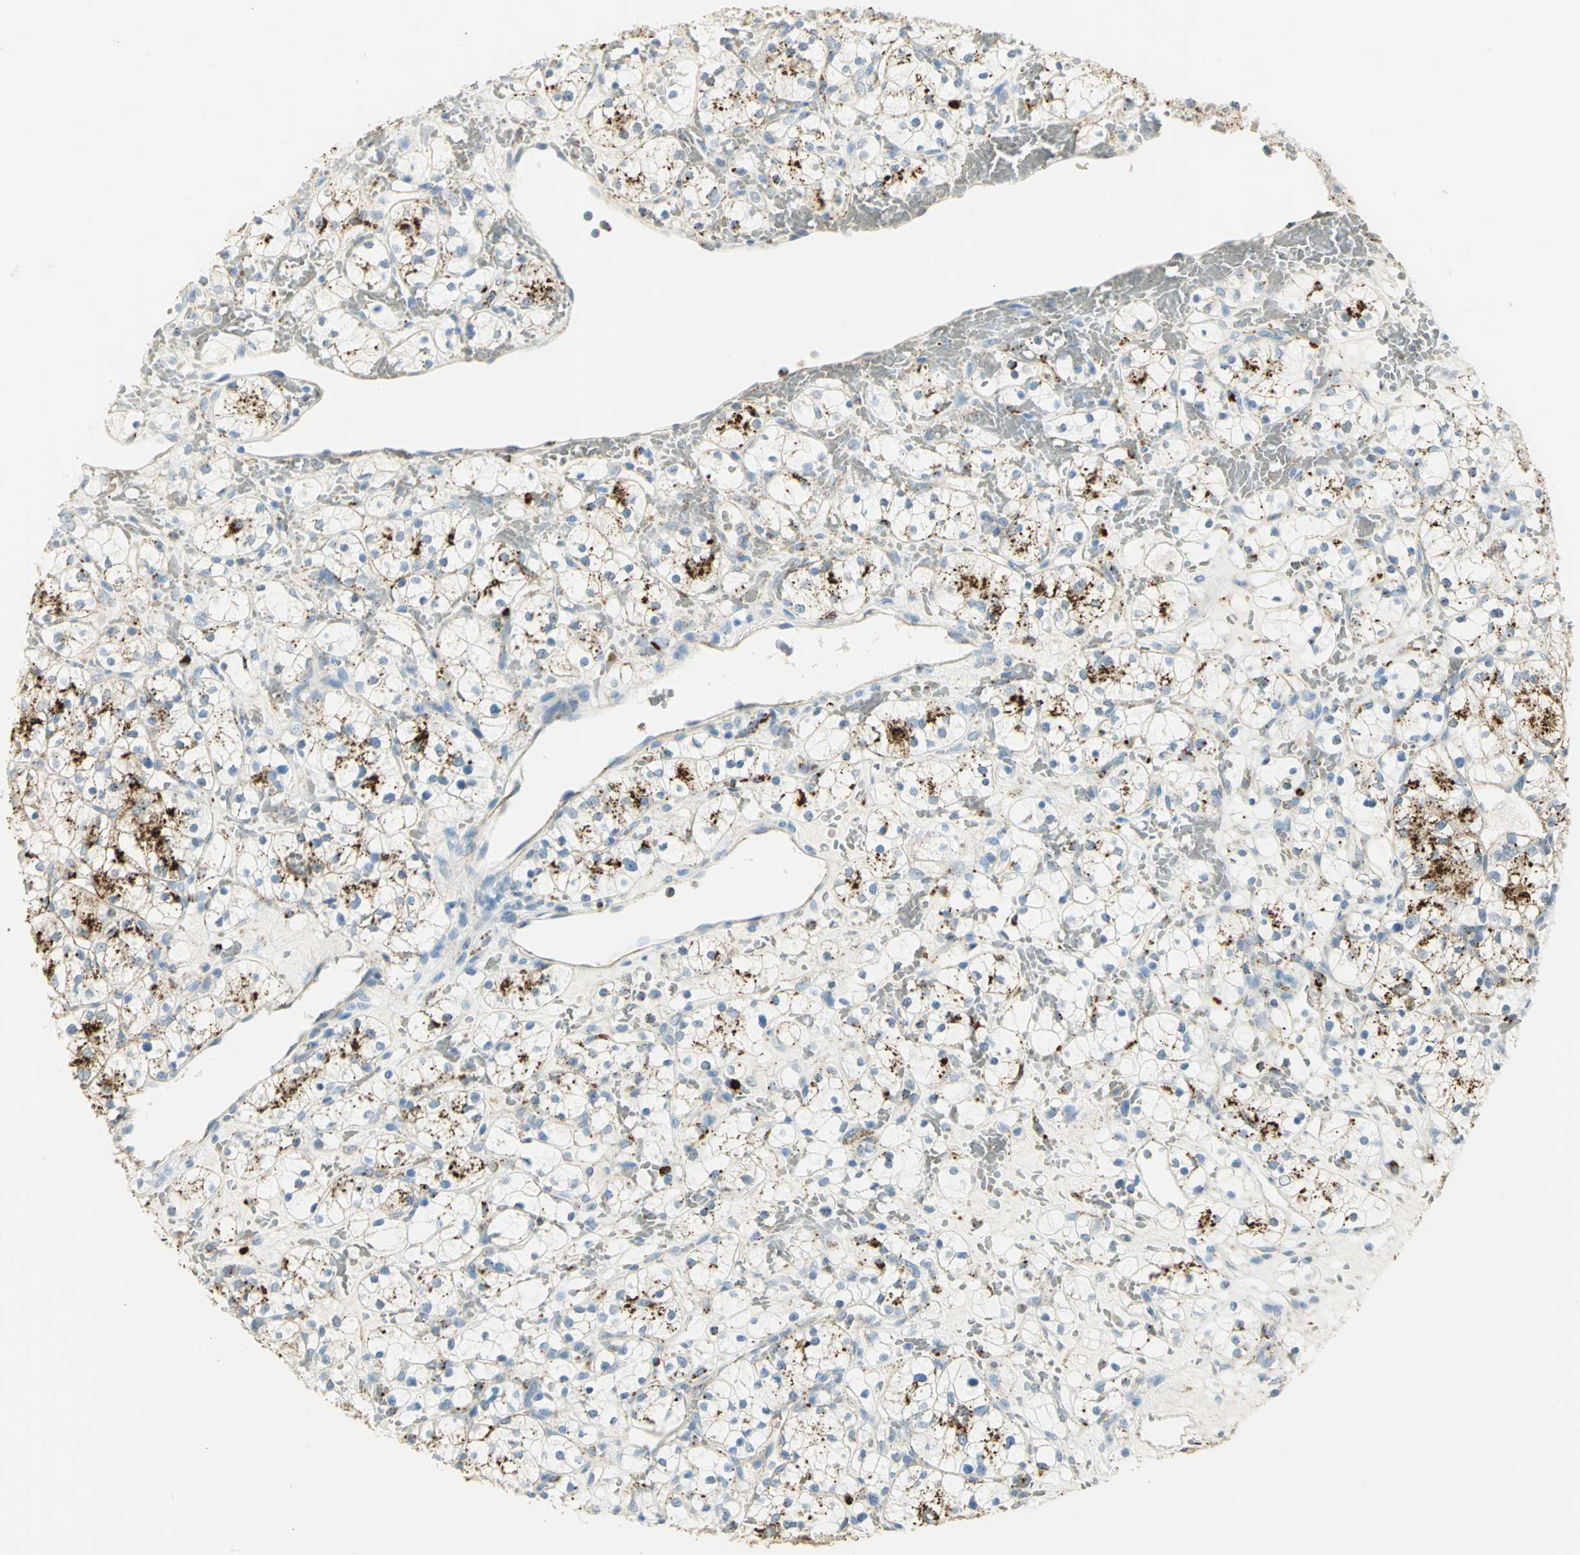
{"staining": {"intensity": "moderate", "quantity": "<25%", "location": "cytoplasmic/membranous"}, "tissue": "renal cancer", "cell_type": "Tumor cells", "image_type": "cancer", "snomed": [{"axis": "morphology", "description": "Adenocarcinoma, NOS"}, {"axis": "topography", "description": "Kidney"}], "caption": "Immunohistochemical staining of human renal adenocarcinoma exhibits moderate cytoplasmic/membranous protein positivity in about <25% of tumor cells.", "gene": "ARSA", "patient": {"sex": "female", "age": 60}}